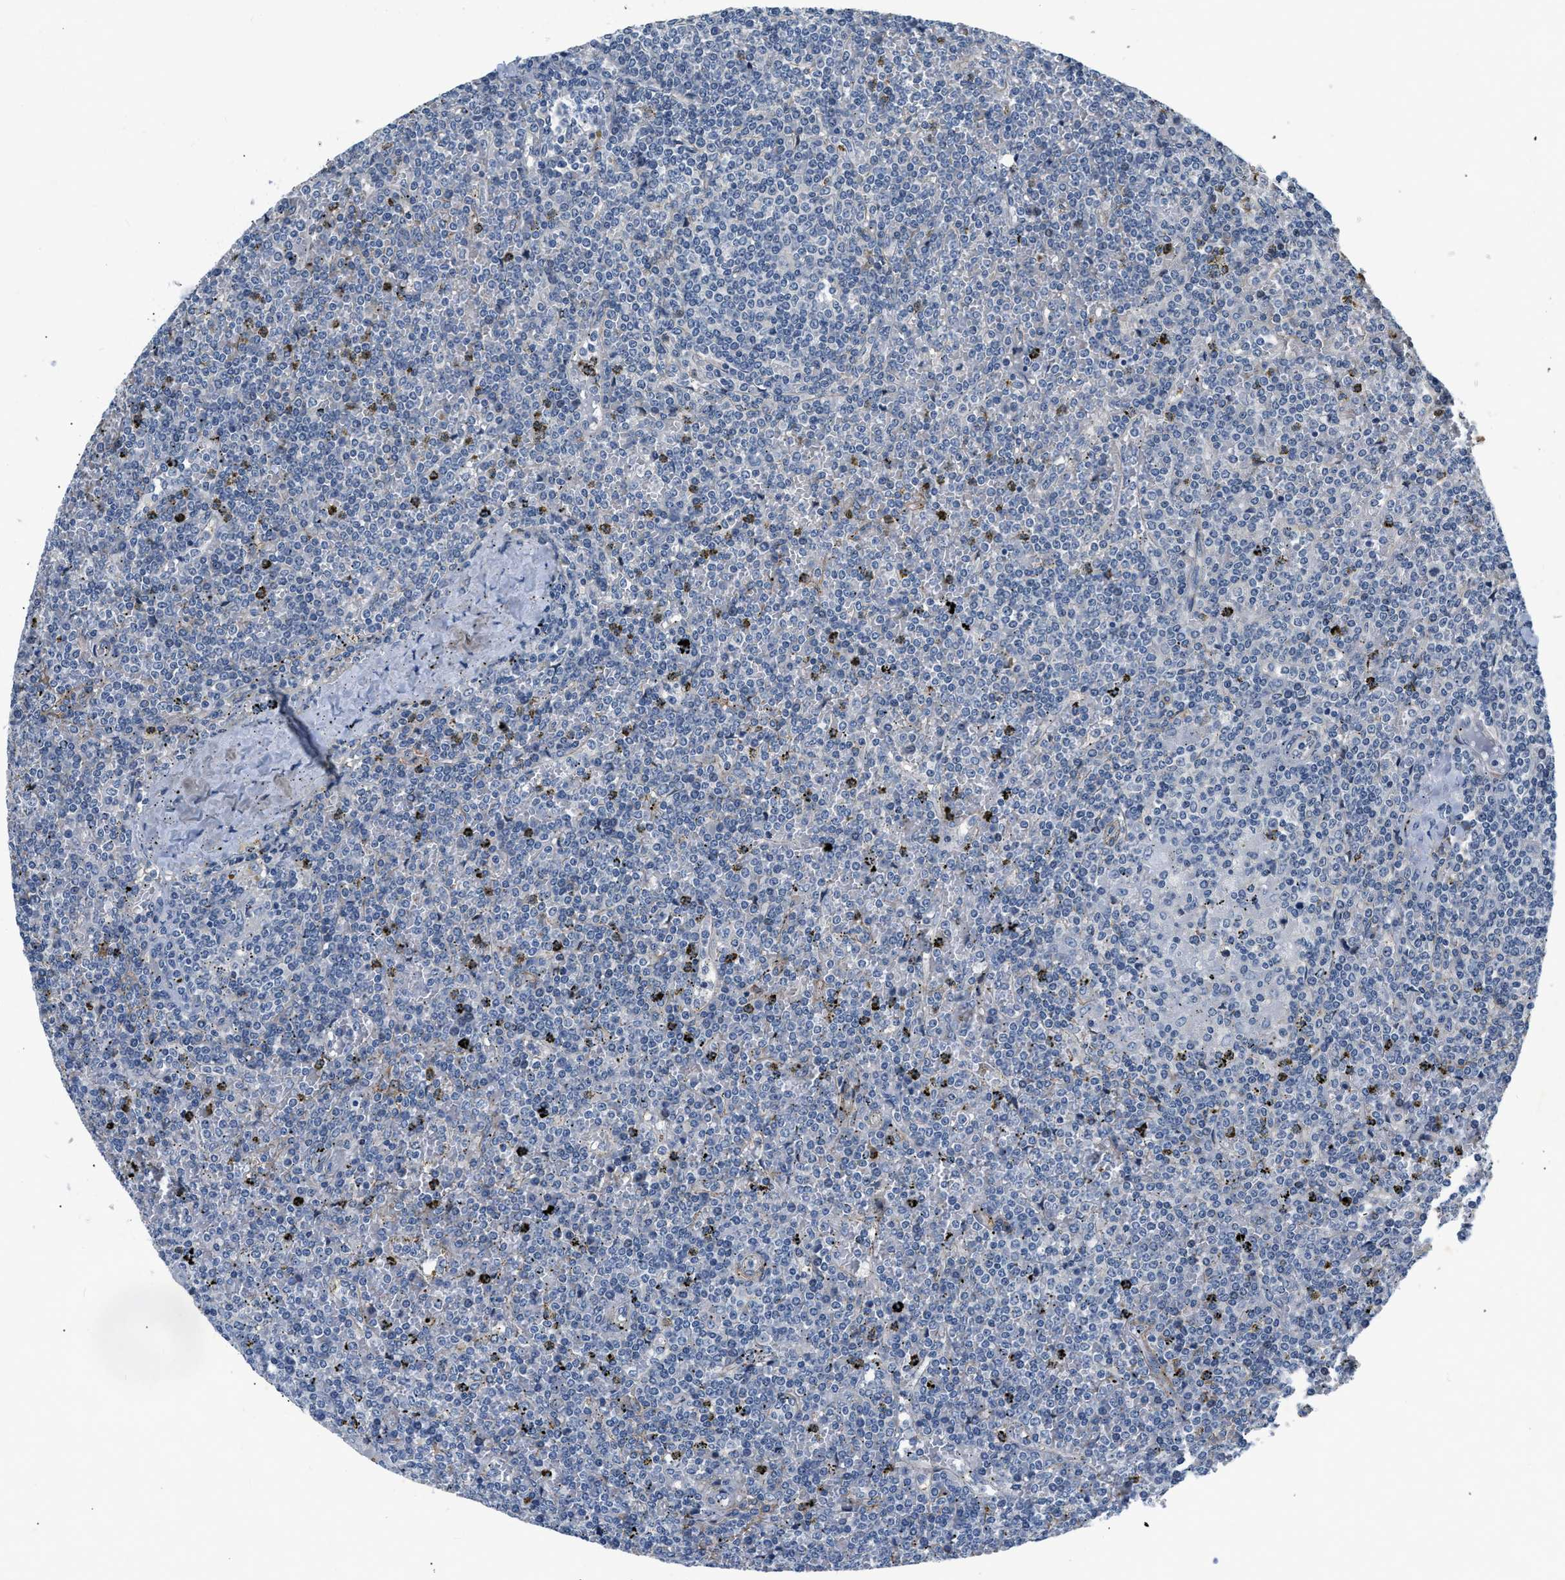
{"staining": {"intensity": "negative", "quantity": "none", "location": "none"}, "tissue": "lymphoma", "cell_type": "Tumor cells", "image_type": "cancer", "snomed": [{"axis": "morphology", "description": "Malignant lymphoma, non-Hodgkin's type, Low grade"}, {"axis": "topography", "description": "Spleen"}], "caption": "DAB (3,3'-diaminobenzidine) immunohistochemical staining of human lymphoma shows no significant expression in tumor cells.", "gene": "PDGFRA", "patient": {"sex": "female", "age": 19}}